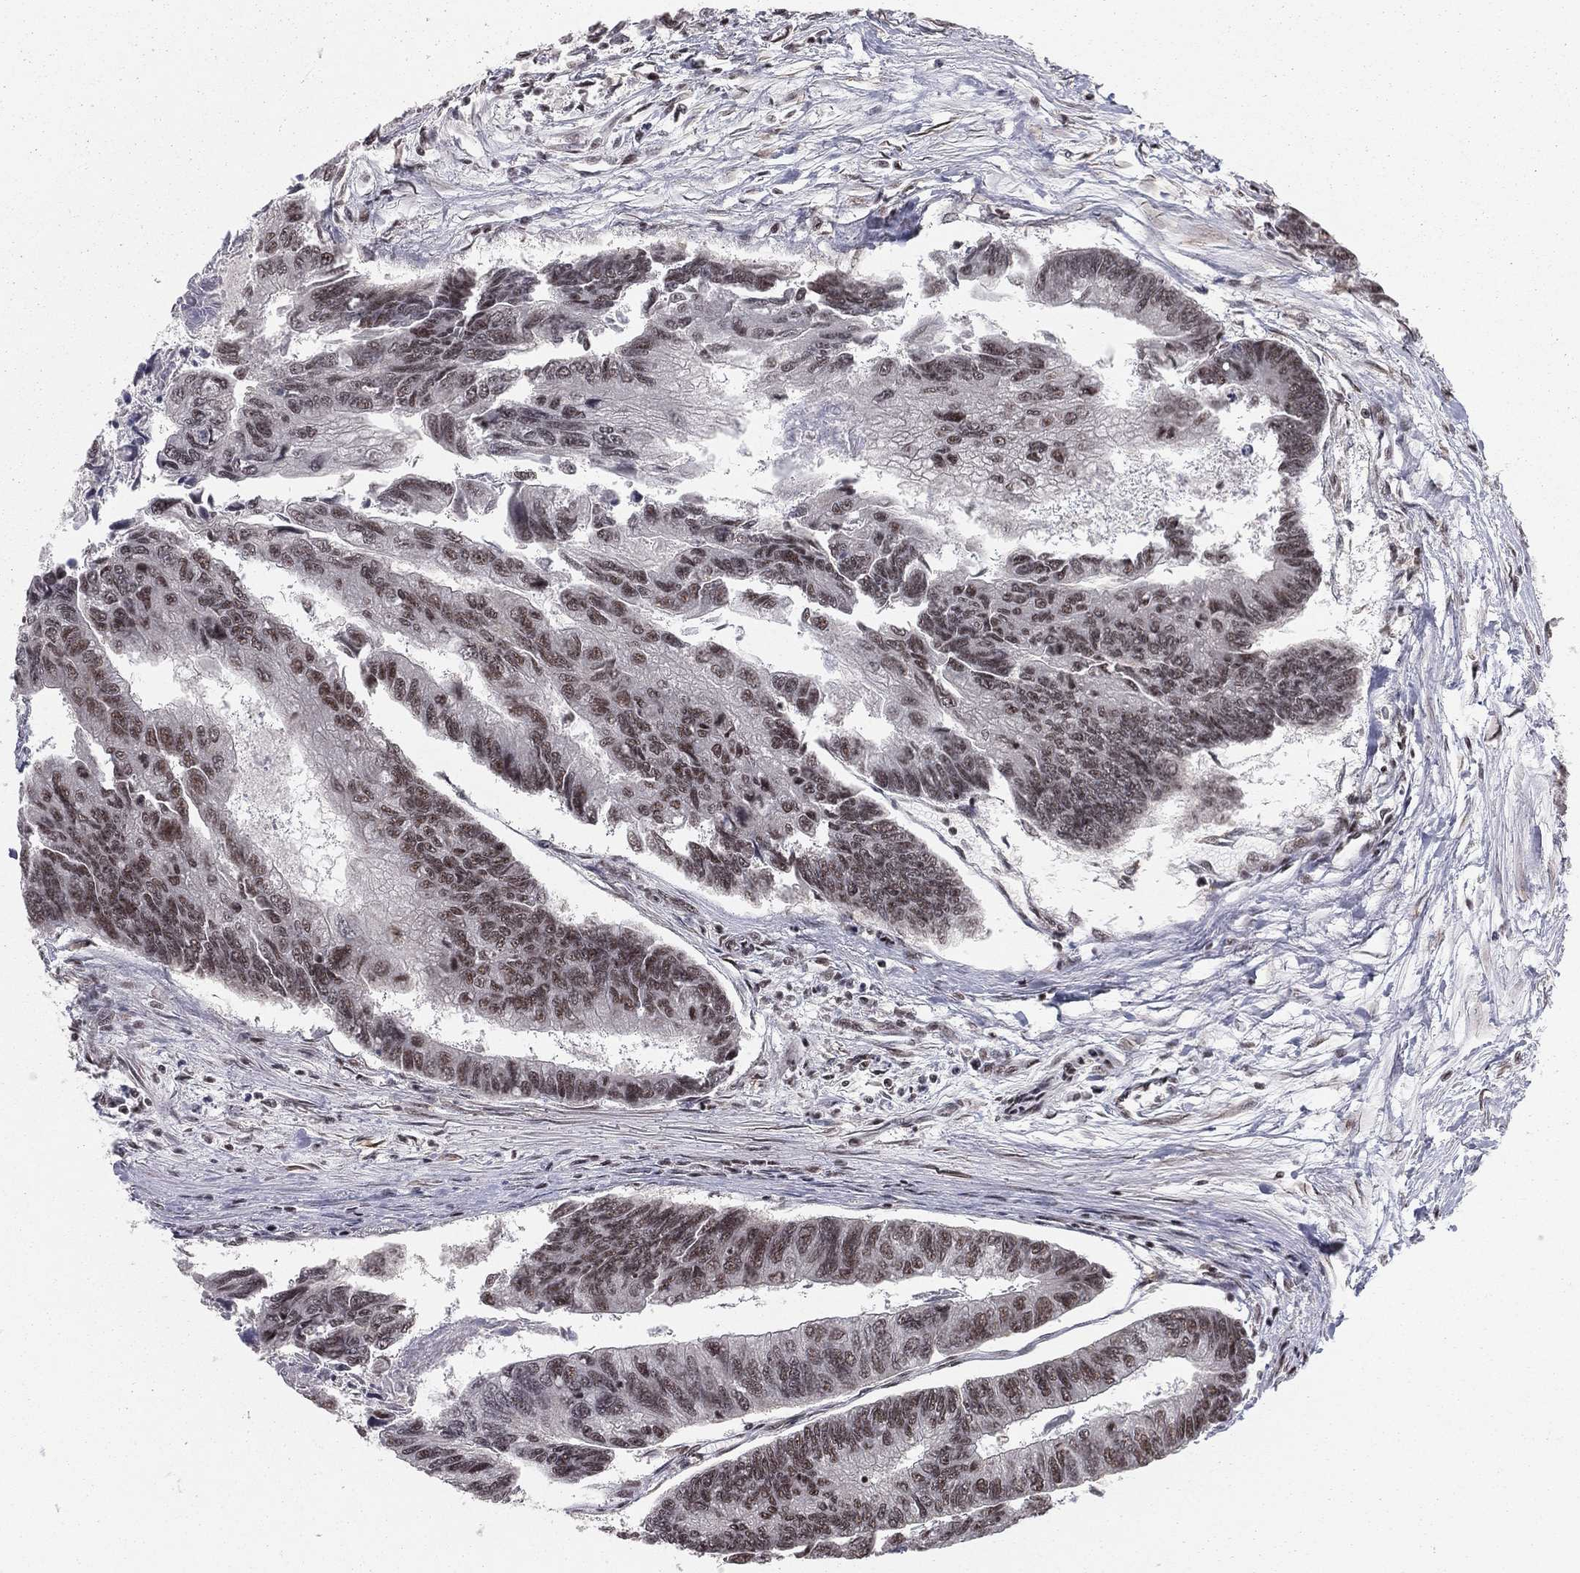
{"staining": {"intensity": "weak", "quantity": "25%-75%", "location": "nuclear"}, "tissue": "colorectal cancer", "cell_type": "Tumor cells", "image_type": "cancer", "snomed": [{"axis": "morphology", "description": "Adenocarcinoma, NOS"}, {"axis": "topography", "description": "Colon"}], "caption": "A low amount of weak nuclear expression is appreciated in about 25%-75% of tumor cells in colorectal cancer tissue.", "gene": "NFYB", "patient": {"sex": "female", "age": 65}}